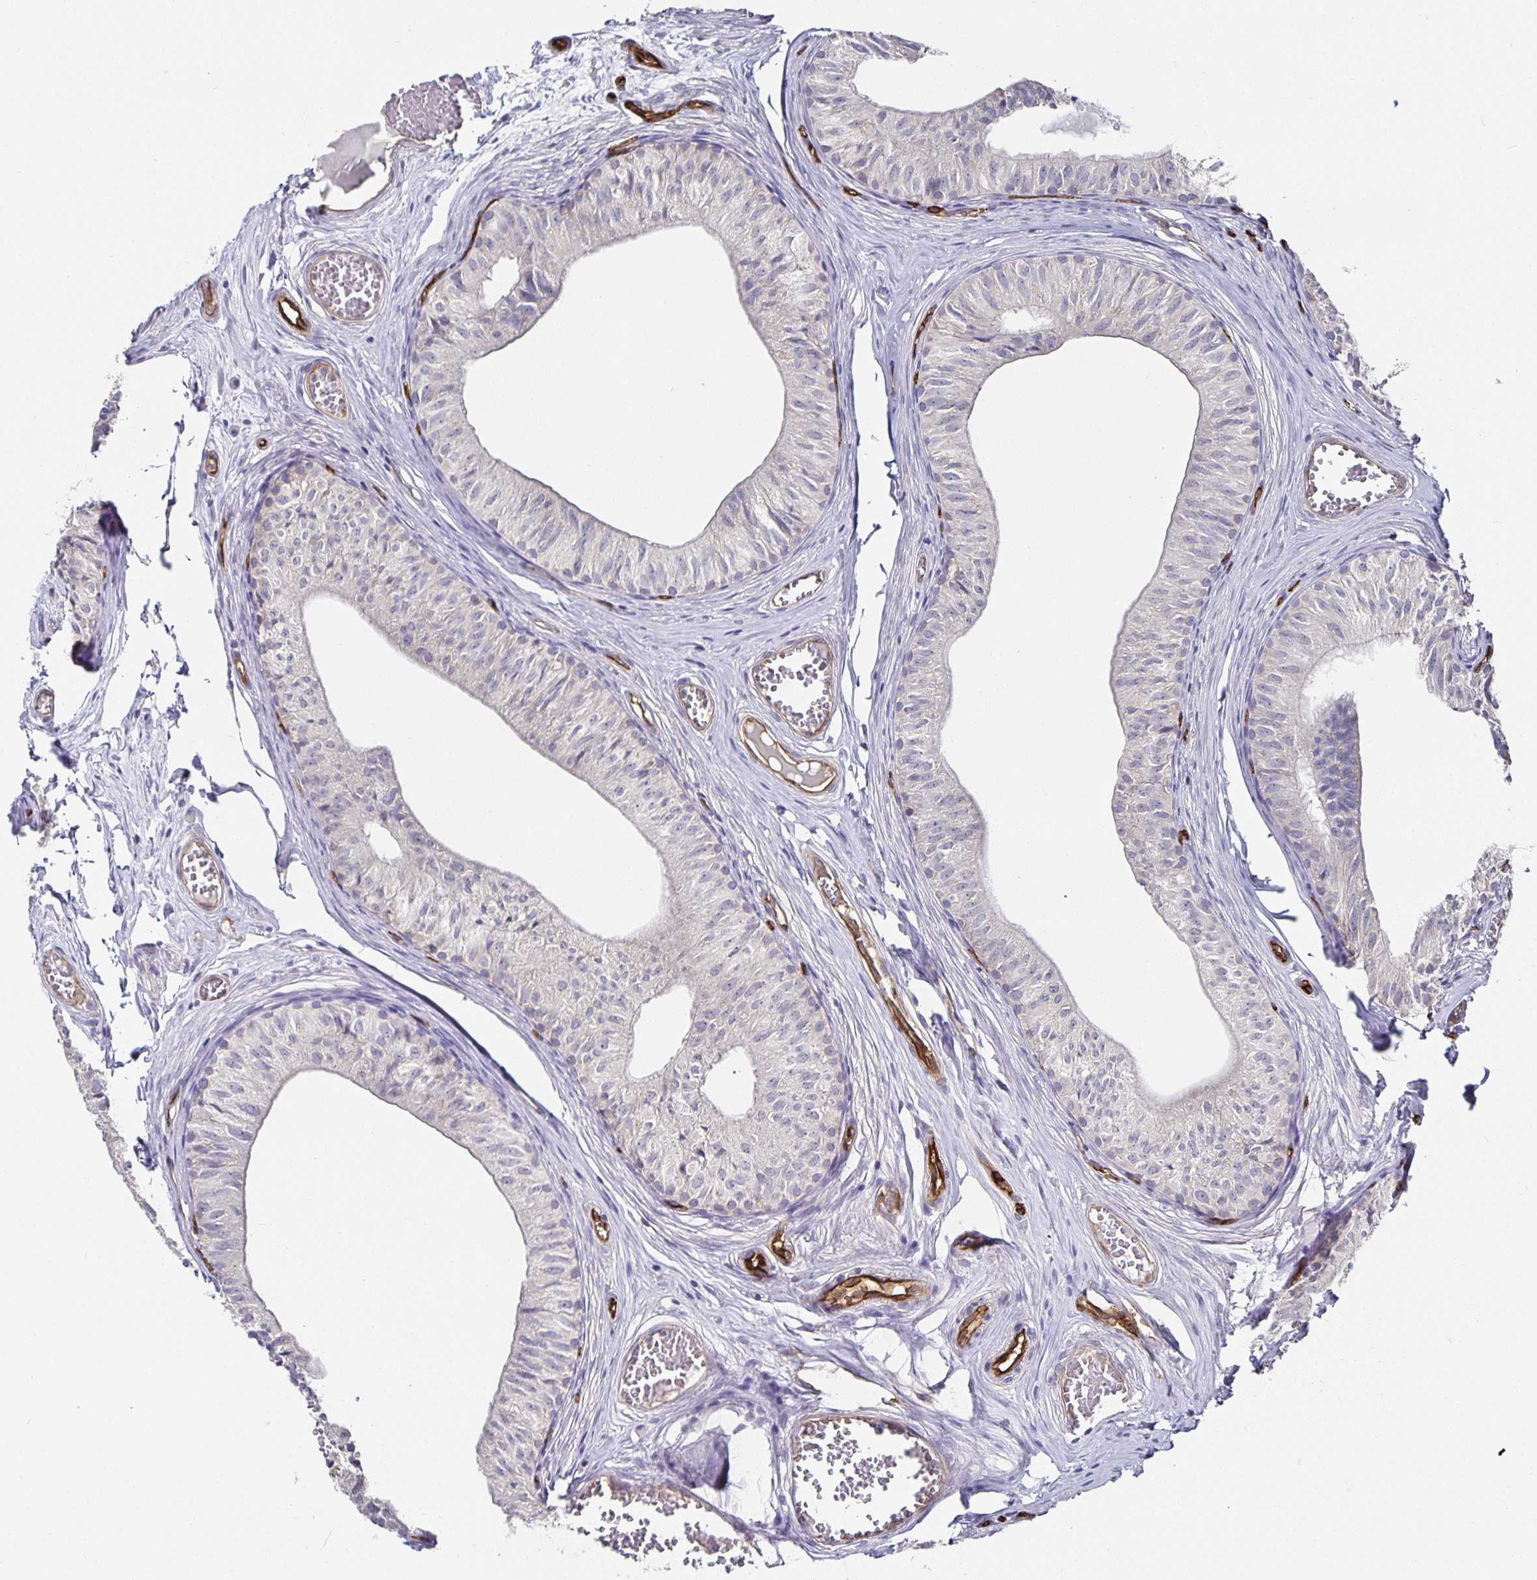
{"staining": {"intensity": "weak", "quantity": "<25%", "location": "cytoplasmic/membranous"}, "tissue": "epididymis", "cell_type": "Glandular cells", "image_type": "normal", "snomed": [{"axis": "morphology", "description": "Normal tissue, NOS"}, {"axis": "topography", "description": "Epididymis"}], "caption": "A histopathology image of epididymis stained for a protein demonstrates no brown staining in glandular cells. The staining was performed using DAB (3,3'-diaminobenzidine) to visualize the protein expression in brown, while the nuclei were stained in blue with hematoxylin (Magnification: 20x).", "gene": "PODXL", "patient": {"sex": "male", "age": 25}}